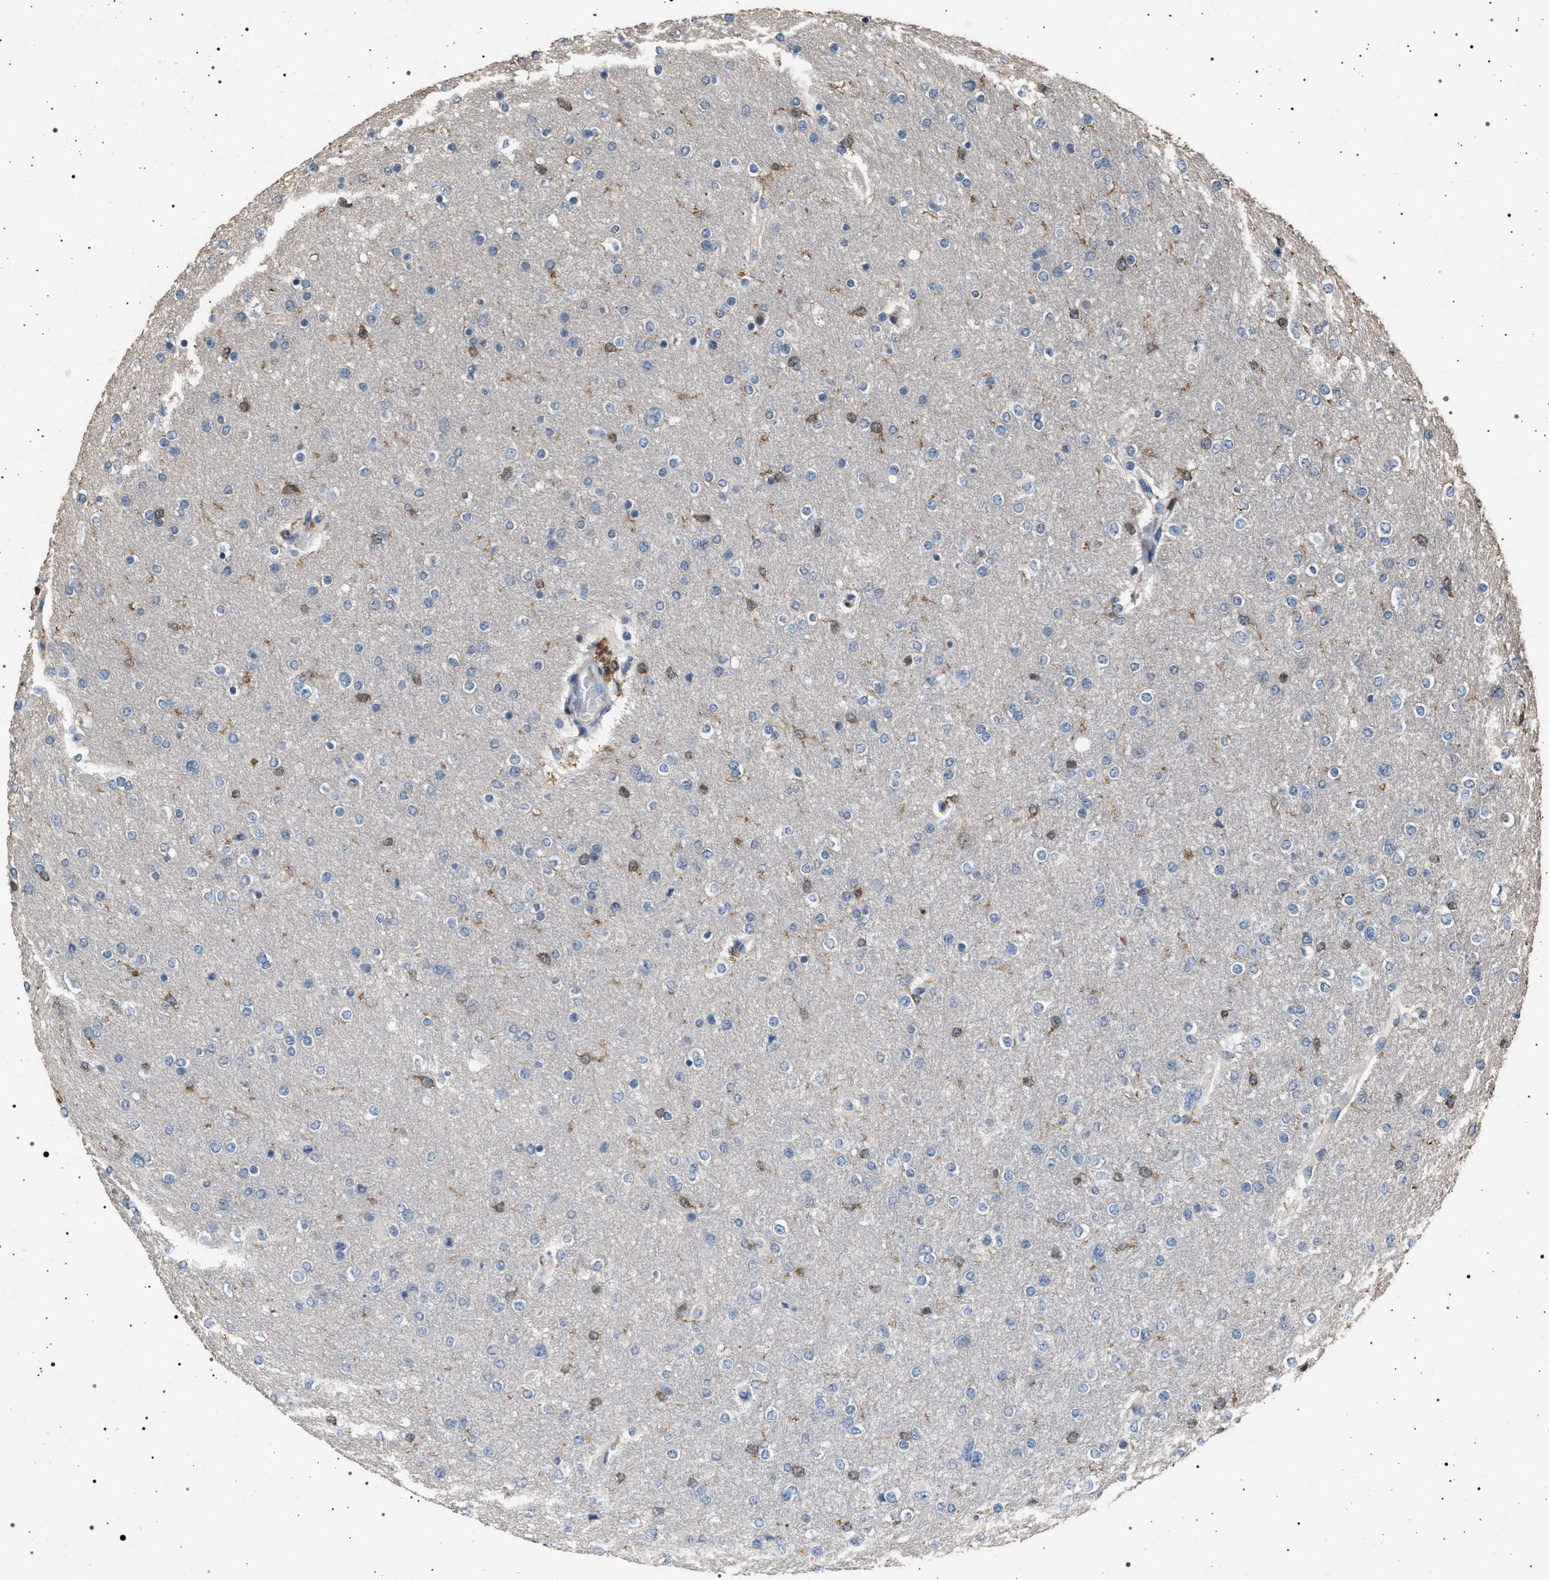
{"staining": {"intensity": "weak", "quantity": "<25%", "location": "cytoplasmic/membranous"}, "tissue": "glioma", "cell_type": "Tumor cells", "image_type": "cancer", "snomed": [{"axis": "morphology", "description": "Glioma, malignant, High grade"}, {"axis": "topography", "description": "Cerebral cortex"}], "caption": "High magnification brightfield microscopy of malignant high-grade glioma stained with DAB (brown) and counterstained with hematoxylin (blue): tumor cells show no significant expression.", "gene": "SMAP2", "patient": {"sex": "female", "age": 36}}